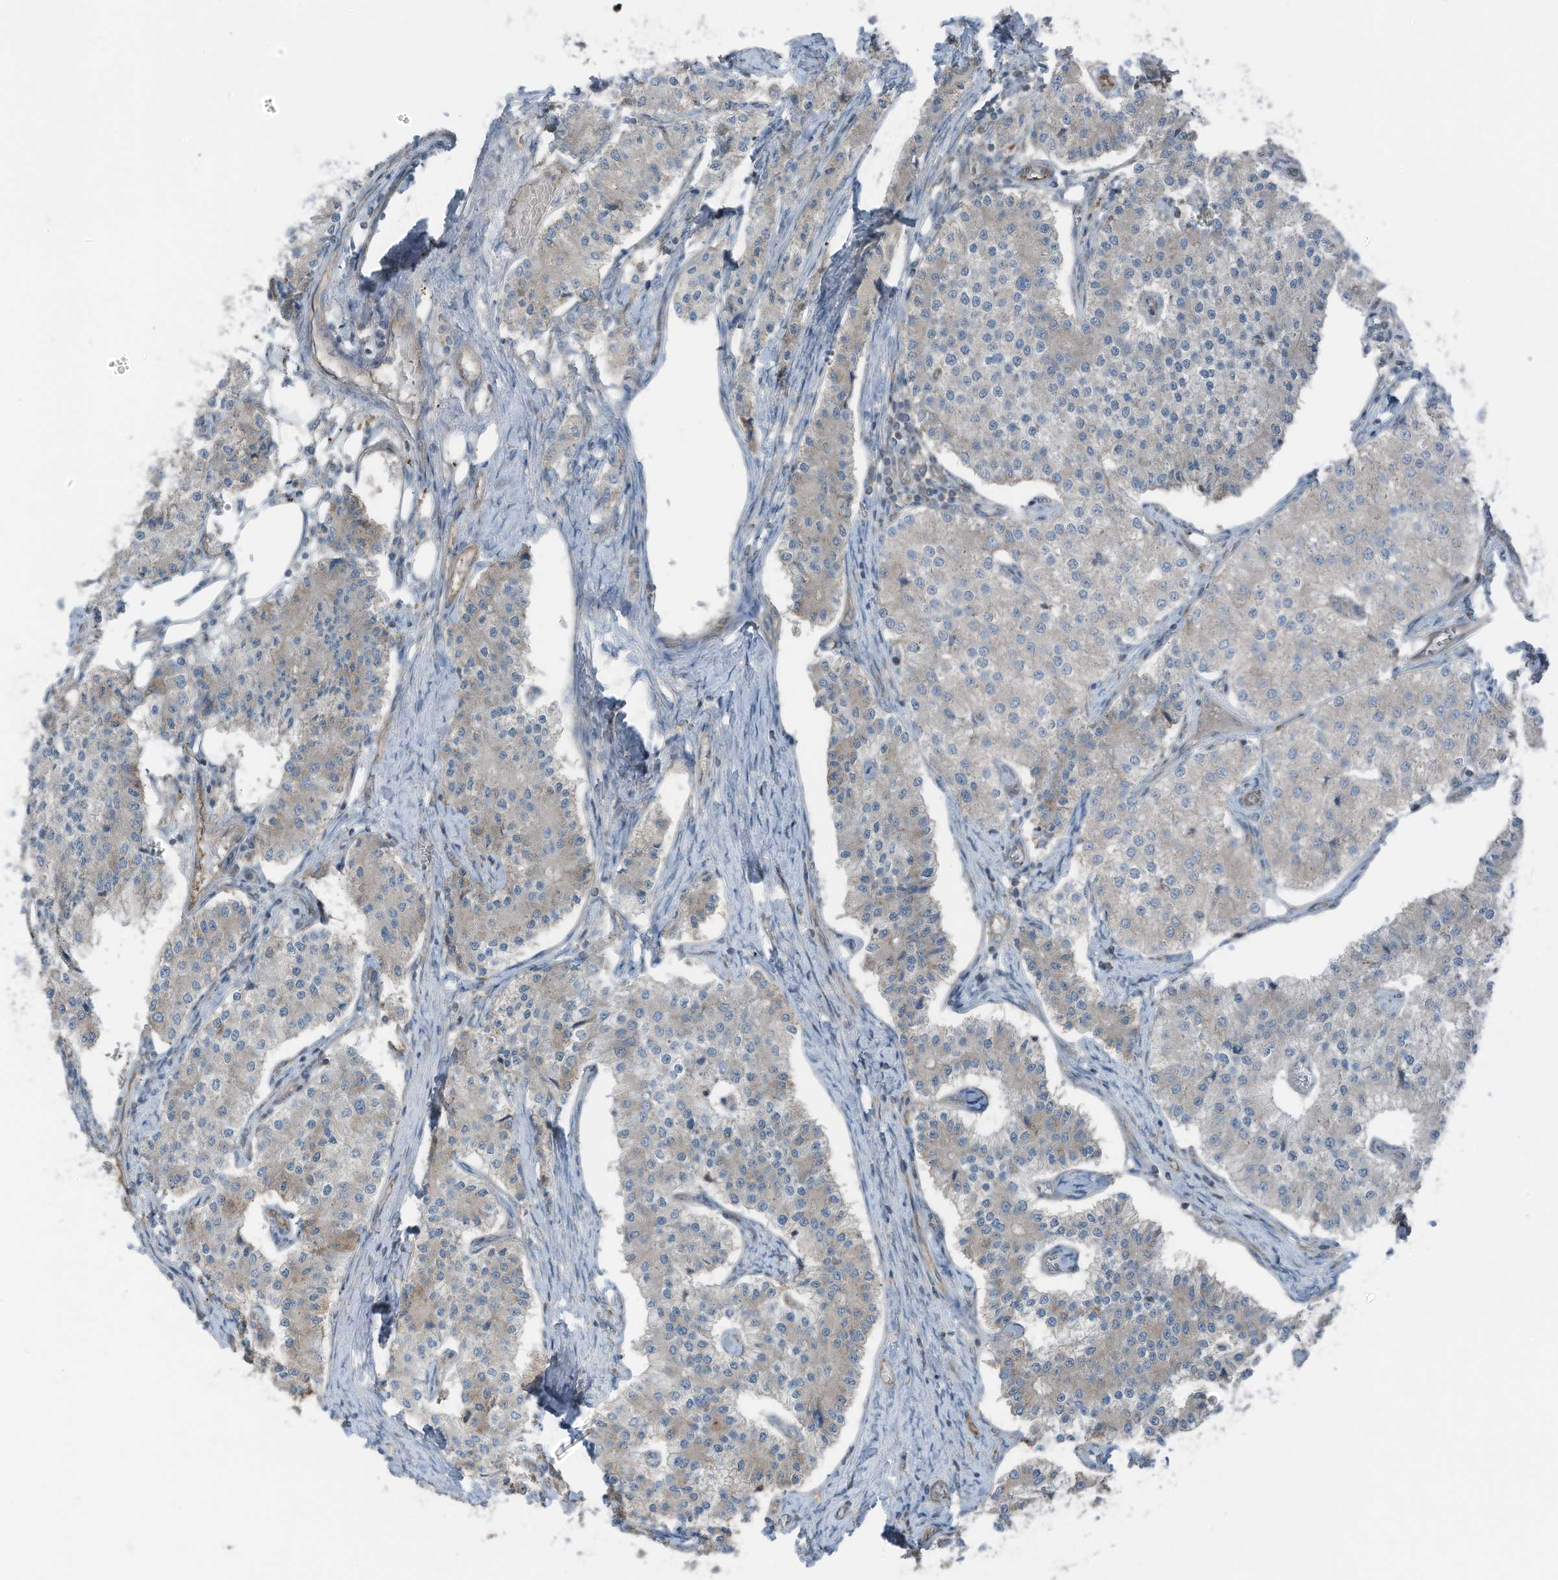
{"staining": {"intensity": "weak", "quantity": "<25%", "location": "cytoplasmic/membranous"}, "tissue": "carcinoid", "cell_type": "Tumor cells", "image_type": "cancer", "snomed": [{"axis": "morphology", "description": "Carcinoid, malignant, NOS"}, {"axis": "topography", "description": "Colon"}], "caption": "High magnification brightfield microscopy of malignant carcinoid stained with DAB (brown) and counterstained with hematoxylin (blue): tumor cells show no significant staining.", "gene": "TXNDC9", "patient": {"sex": "female", "age": 52}}